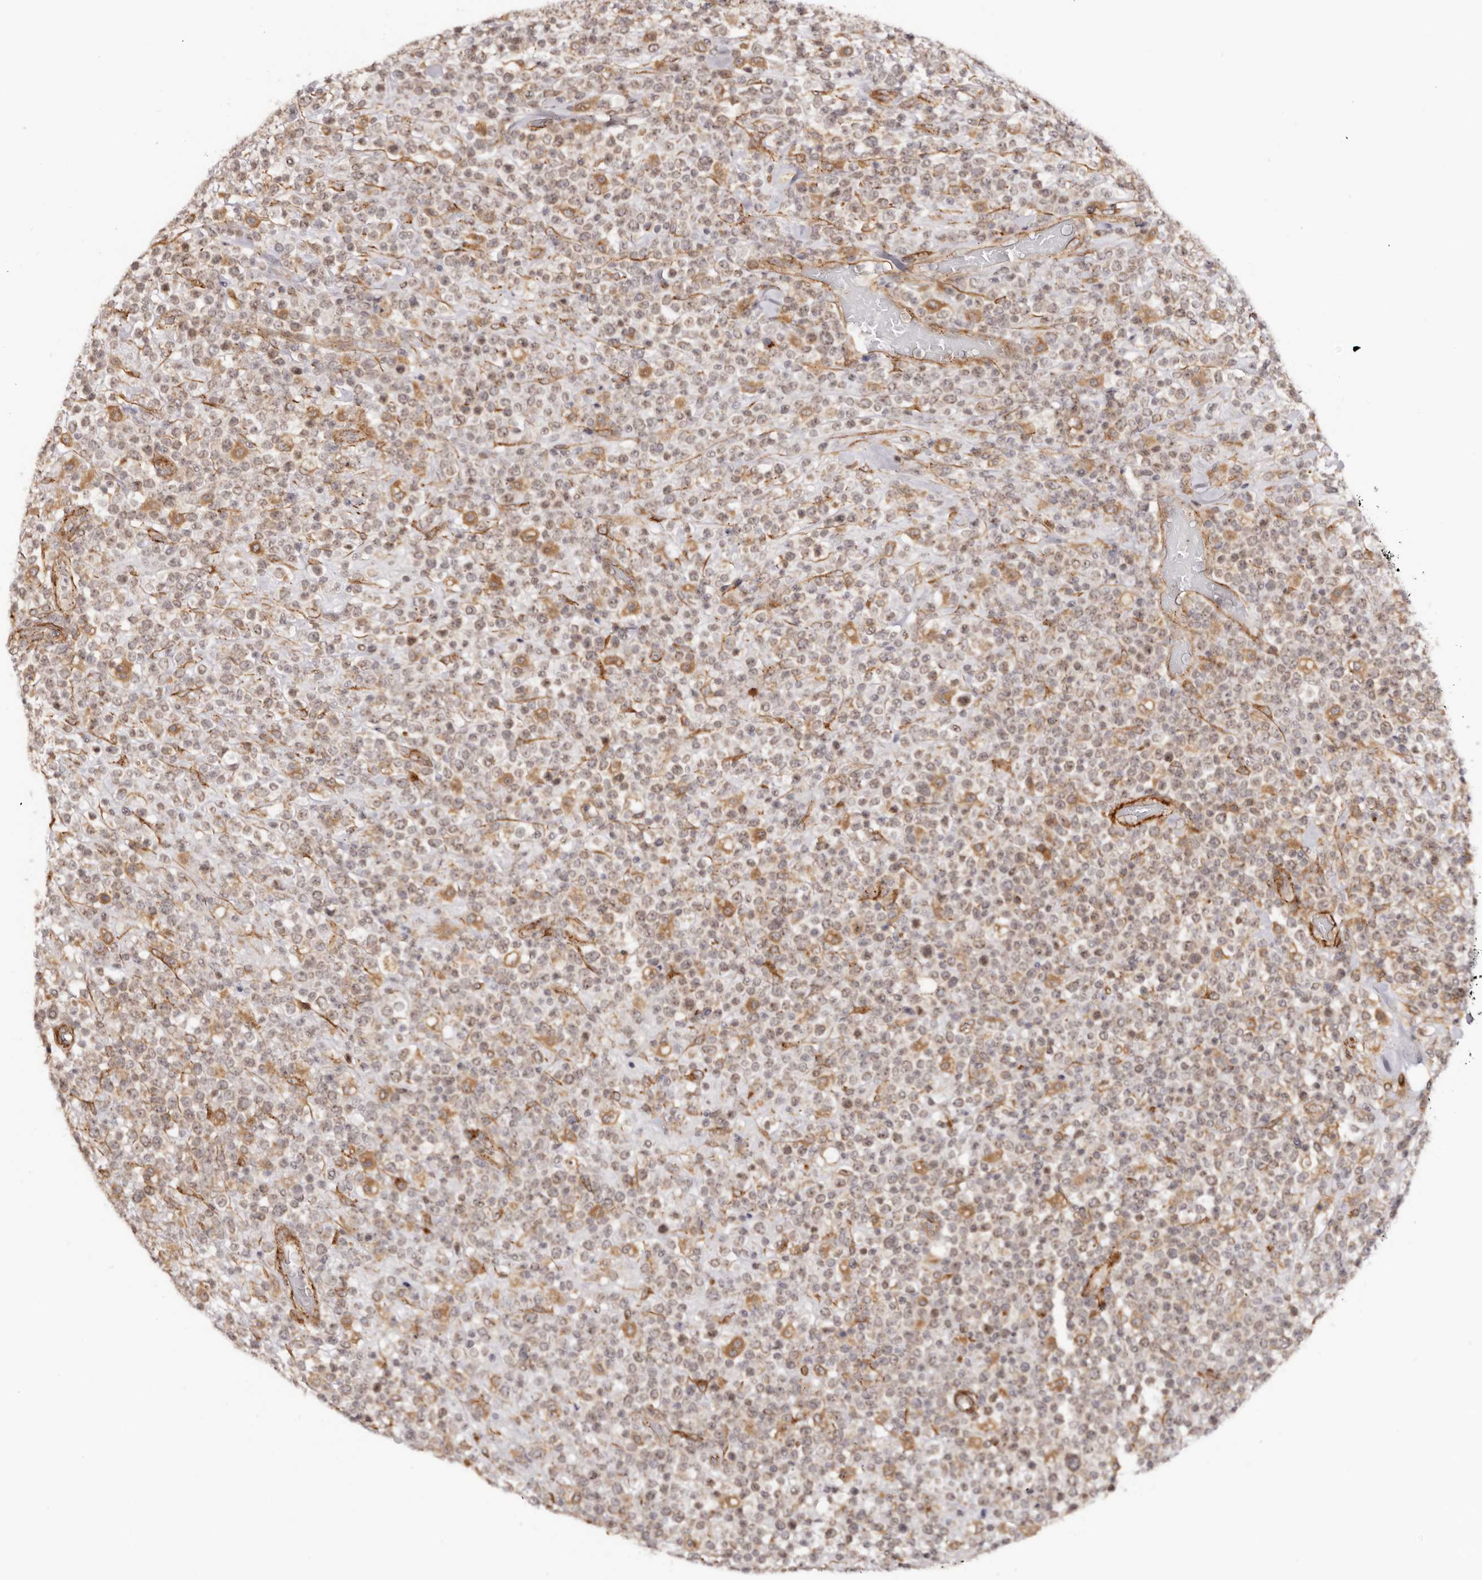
{"staining": {"intensity": "weak", "quantity": ">75%", "location": "nuclear"}, "tissue": "lymphoma", "cell_type": "Tumor cells", "image_type": "cancer", "snomed": [{"axis": "morphology", "description": "Malignant lymphoma, non-Hodgkin's type, High grade"}, {"axis": "topography", "description": "Colon"}], "caption": "Protein expression analysis of lymphoma displays weak nuclear staining in approximately >75% of tumor cells. The protein is stained brown, and the nuclei are stained in blue (DAB IHC with brightfield microscopy, high magnification).", "gene": "MICAL2", "patient": {"sex": "female", "age": 53}}